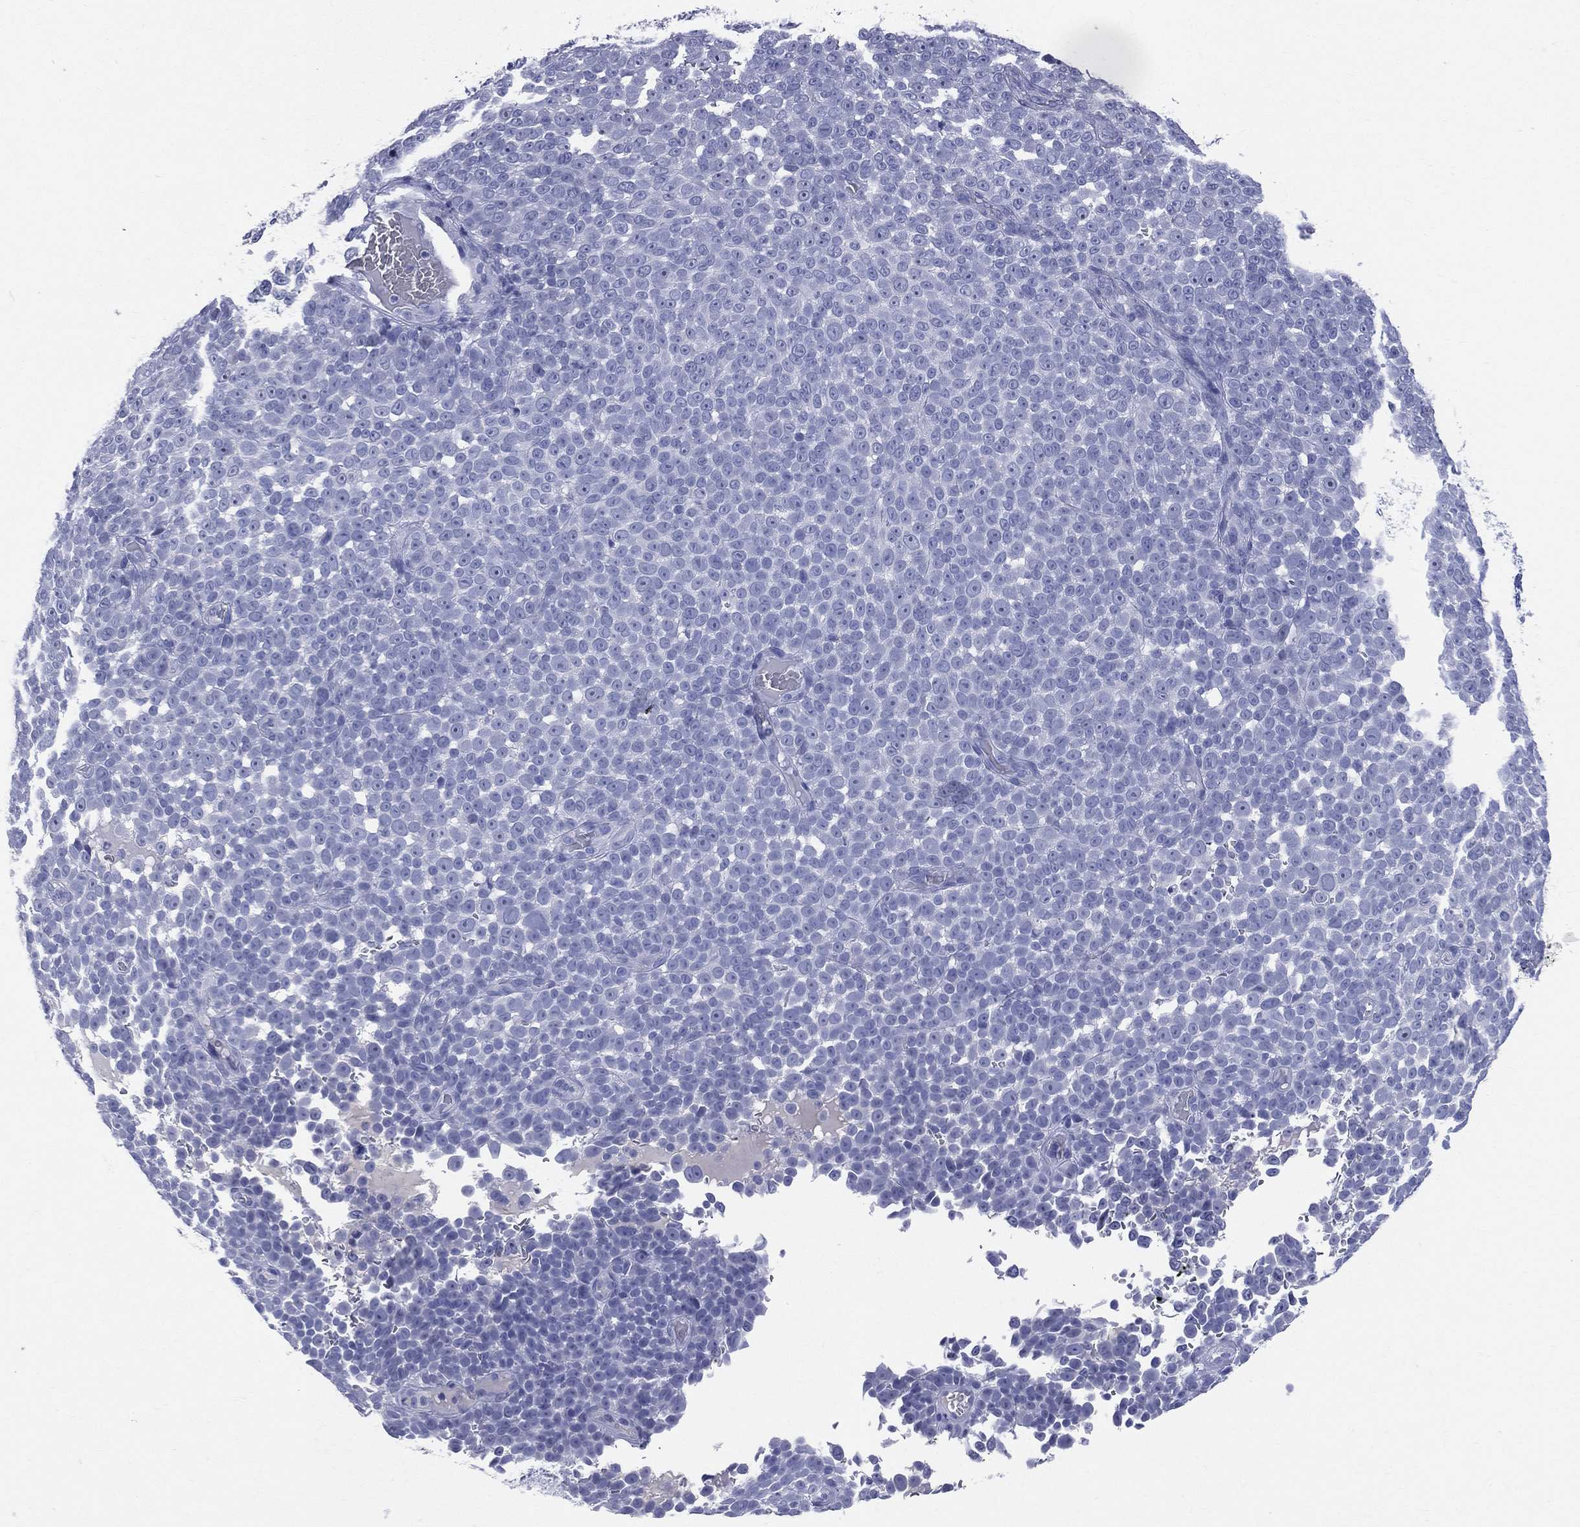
{"staining": {"intensity": "negative", "quantity": "none", "location": "none"}, "tissue": "melanoma", "cell_type": "Tumor cells", "image_type": "cancer", "snomed": [{"axis": "morphology", "description": "Malignant melanoma, NOS"}, {"axis": "topography", "description": "Skin"}], "caption": "This is an IHC photomicrograph of human melanoma. There is no positivity in tumor cells.", "gene": "CYLC1", "patient": {"sex": "female", "age": 95}}